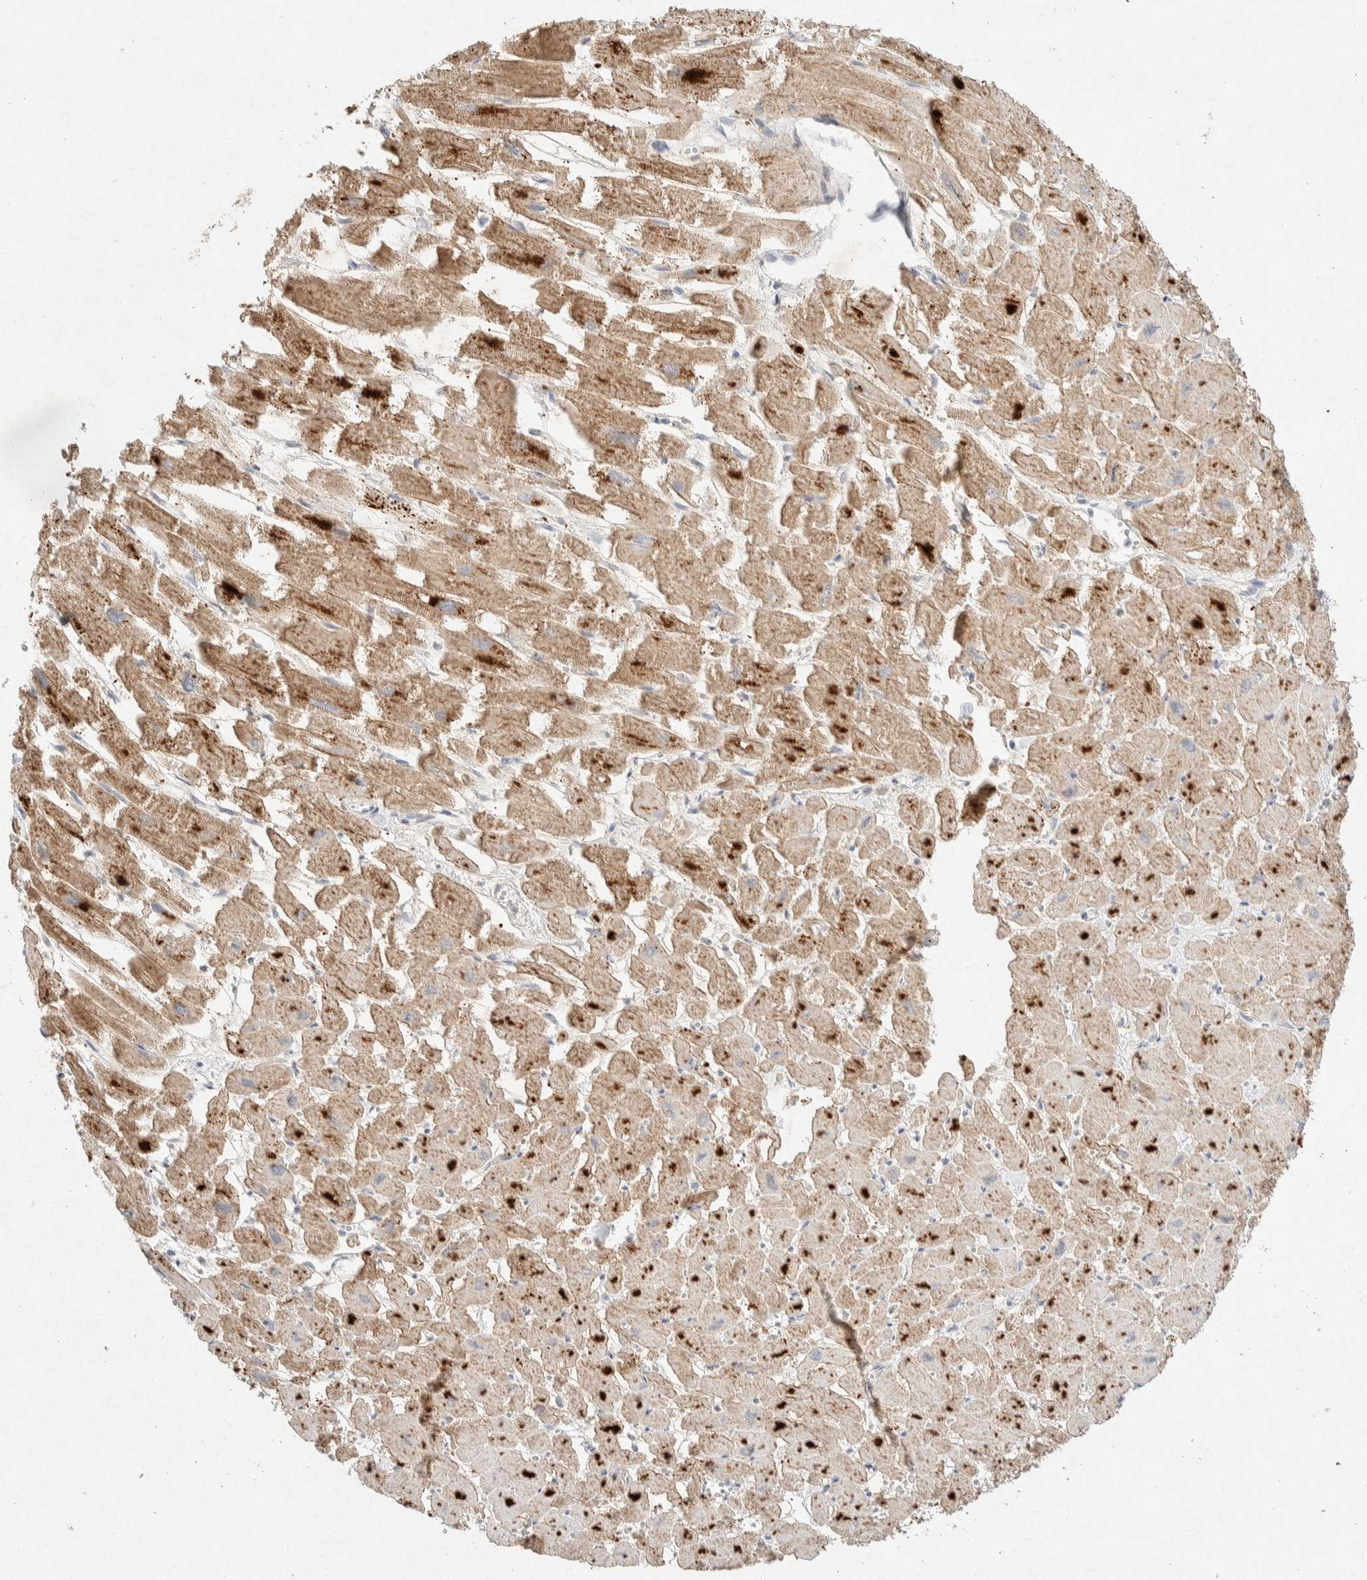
{"staining": {"intensity": "moderate", "quantity": "25%-75%", "location": "cytoplasmic/membranous"}, "tissue": "heart muscle", "cell_type": "Cardiomyocytes", "image_type": "normal", "snomed": [{"axis": "morphology", "description": "Normal tissue, NOS"}, {"axis": "topography", "description": "Heart"}], "caption": "Brown immunohistochemical staining in benign heart muscle reveals moderate cytoplasmic/membranous positivity in about 25%-75% of cardiomyocytes. Ihc stains the protein in brown and the nuclei are stained blue.", "gene": "GNAI1", "patient": {"sex": "male", "age": 54}}